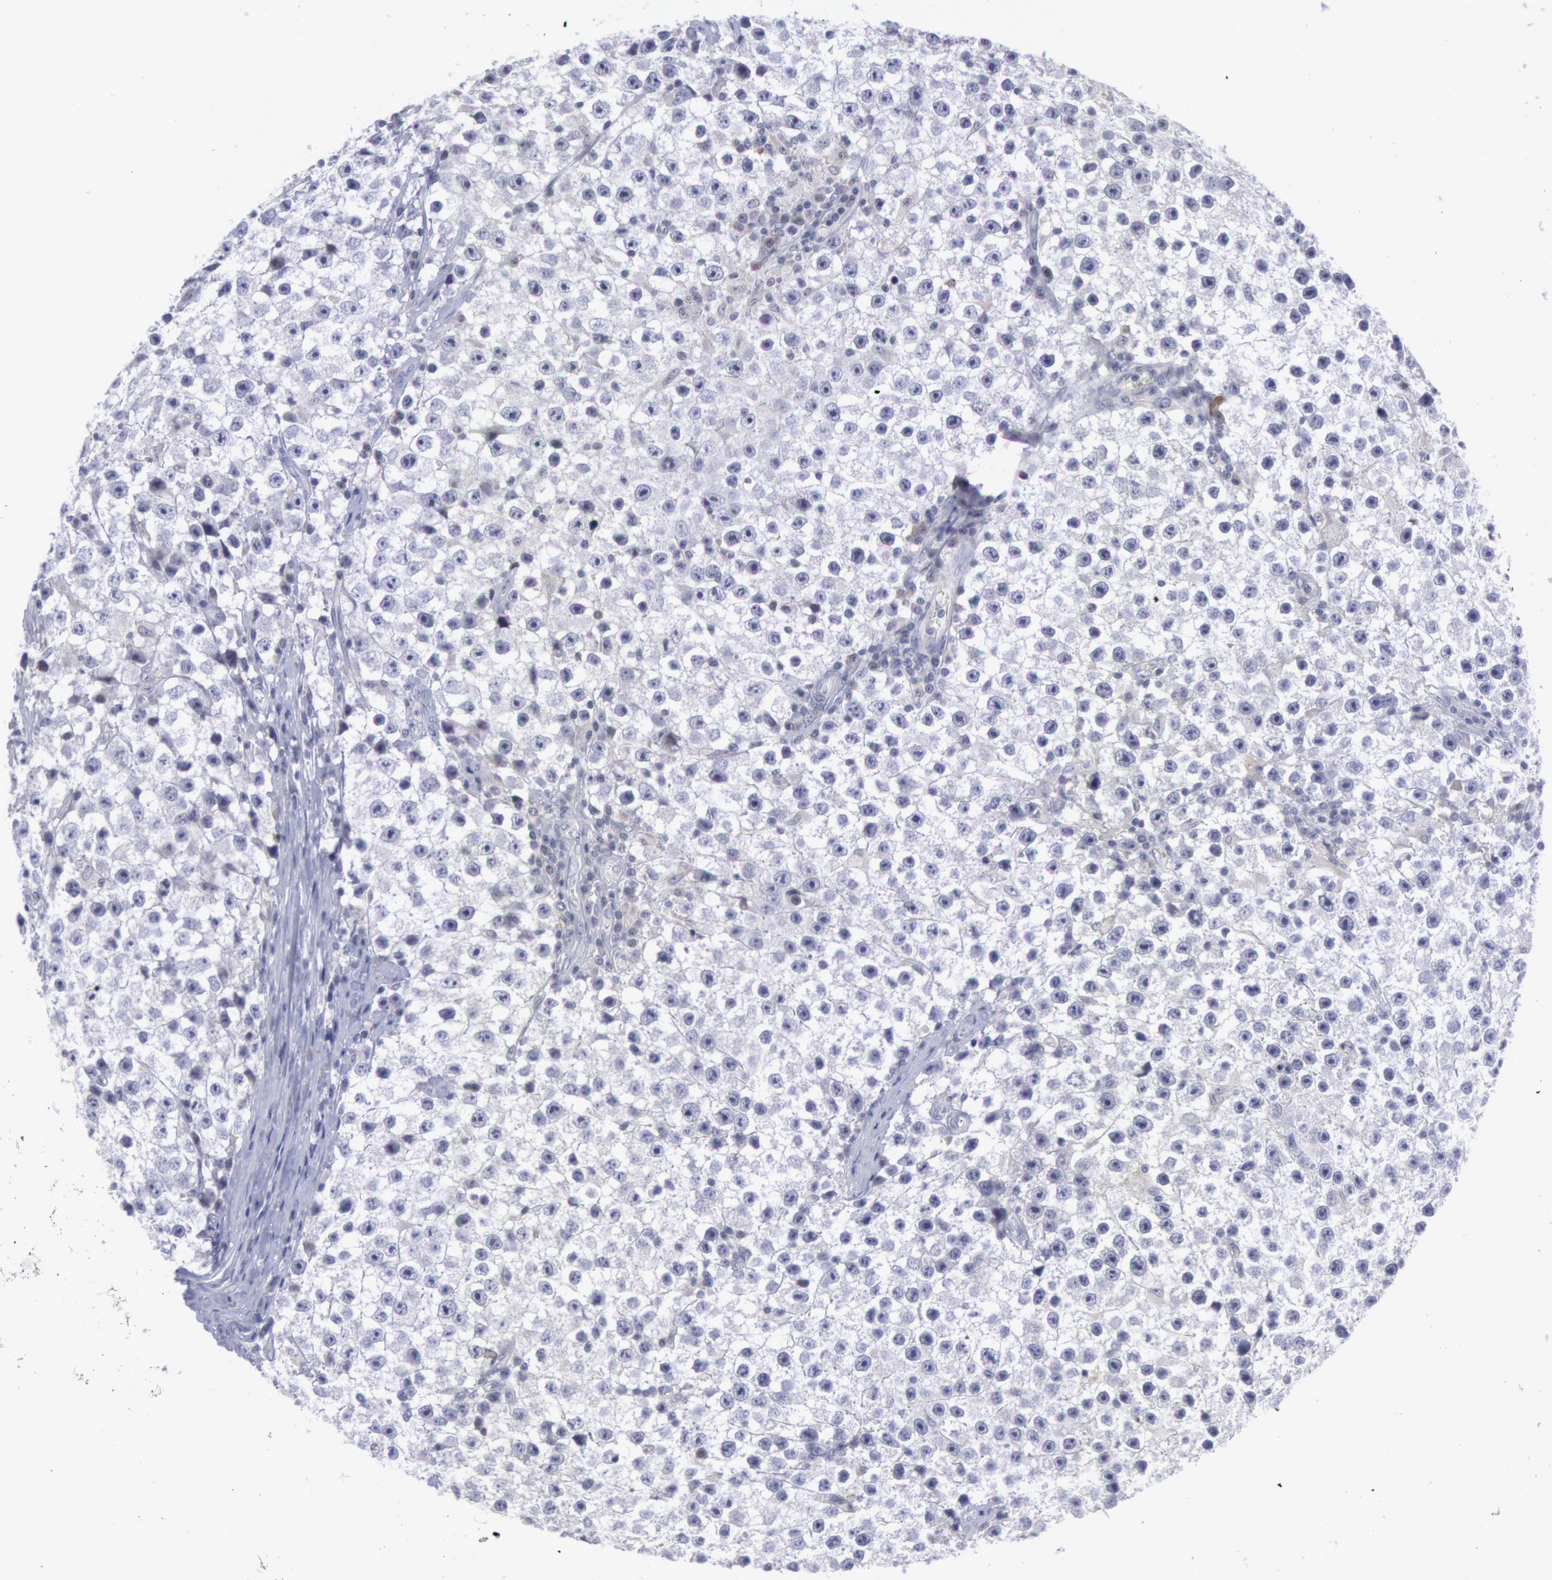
{"staining": {"intensity": "negative", "quantity": "none", "location": "none"}, "tissue": "testis cancer", "cell_type": "Tumor cells", "image_type": "cancer", "snomed": [{"axis": "morphology", "description": "Seminoma, NOS"}, {"axis": "topography", "description": "Testis"}], "caption": "IHC histopathology image of seminoma (testis) stained for a protein (brown), which exhibits no staining in tumor cells. (Brightfield microscopy of DAB (3,3'-diaminobenzidine) immunohistochemistry (IHC) at high magnification).", "gene": "PTGS2", "patient": {"sex": "male", "age": 35}}